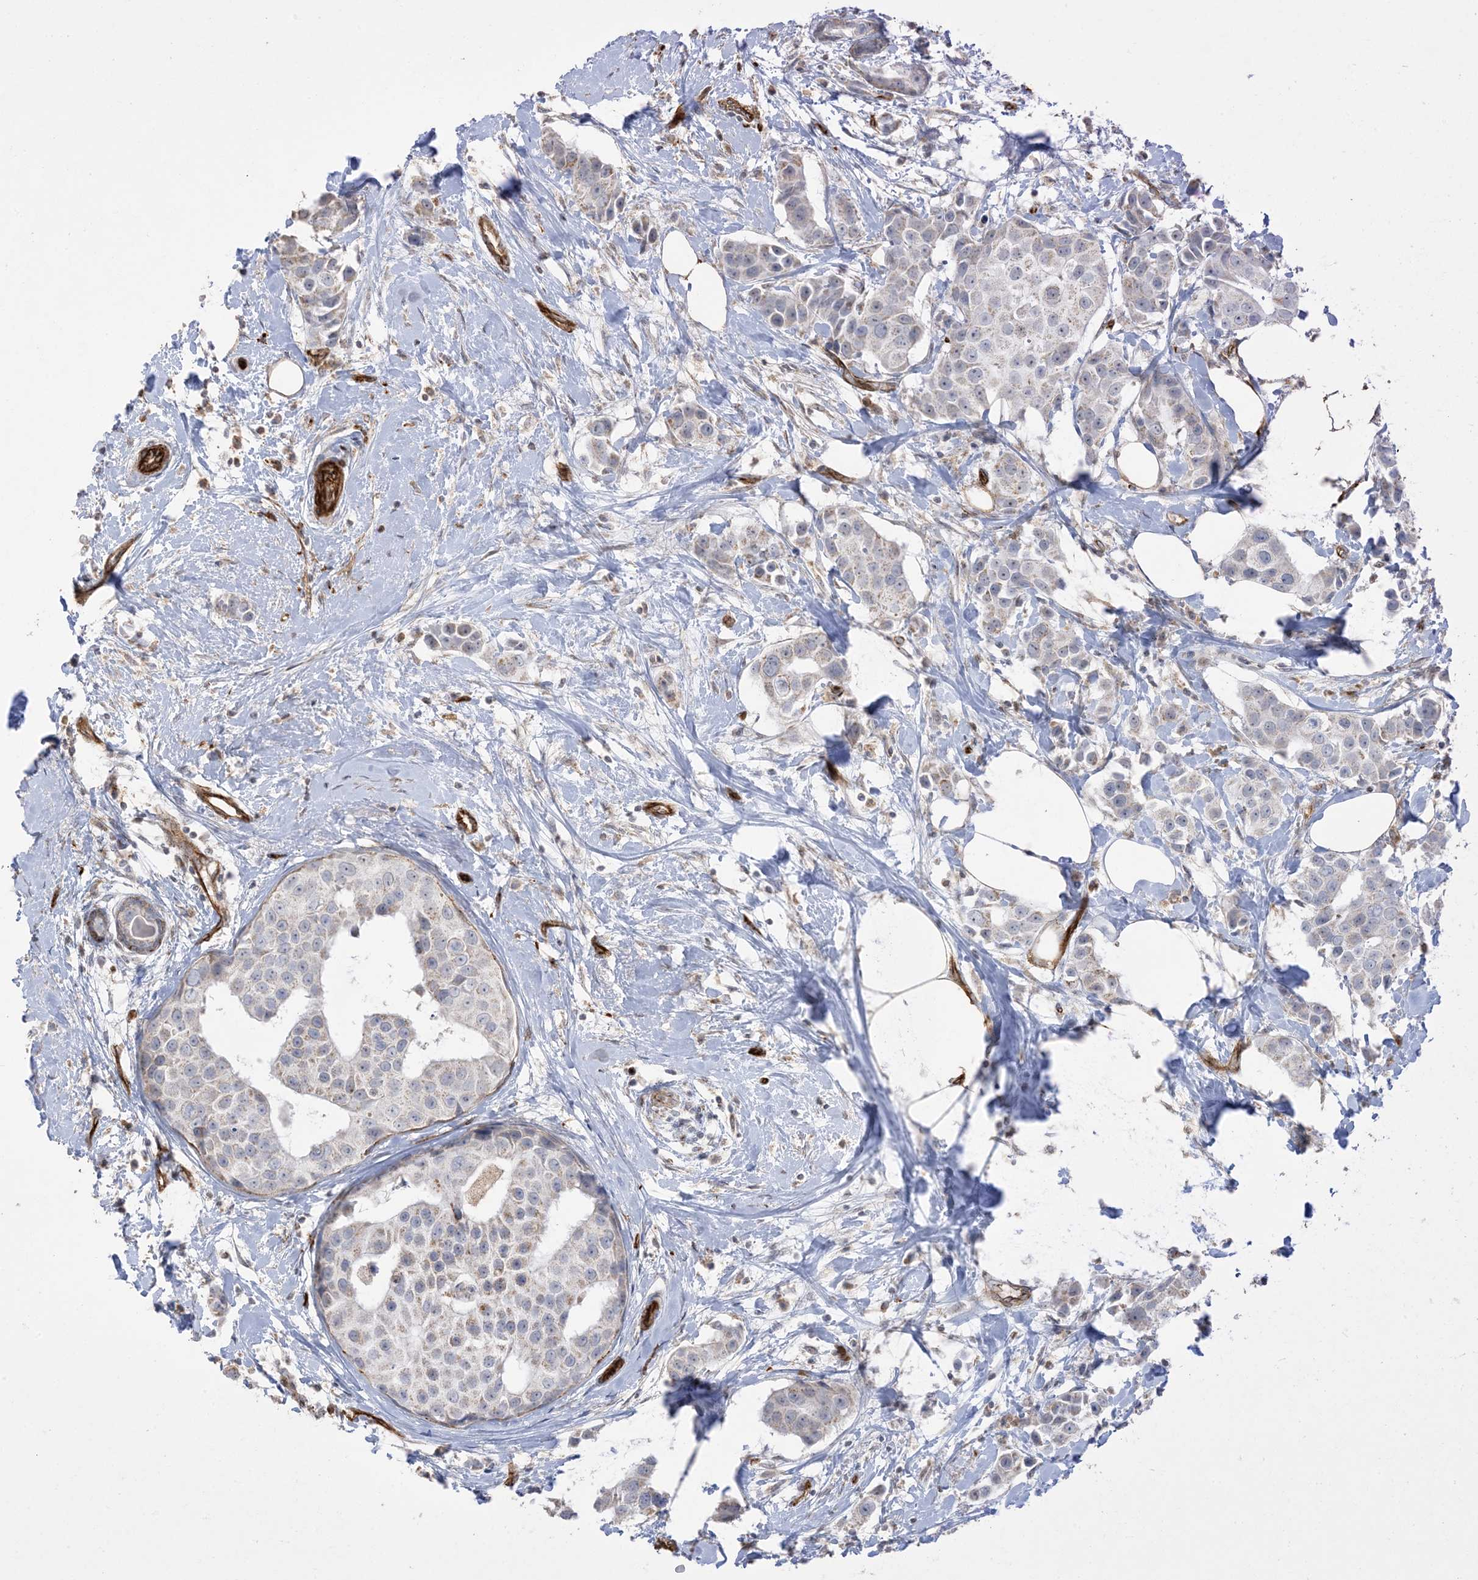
{"staining": {"intensity": "negative", "quantity": "none", "location": "none"}, "tissue": "breast cancer", "cell_type": "Tumor cells", "image_type": "cancer", "snomed": [{"axis": "morphology", "description": "Normal tissue, NOS"}, {"axis": "morphology", "description": "Duct carcinoma"}, {"axis": "topography", "description": "Breast"}], "caption": "Tumor cells are negative for brown protein staining in breast cancer.", "gene": "AGA", "patient": {"sex": "female", "age": 39}}